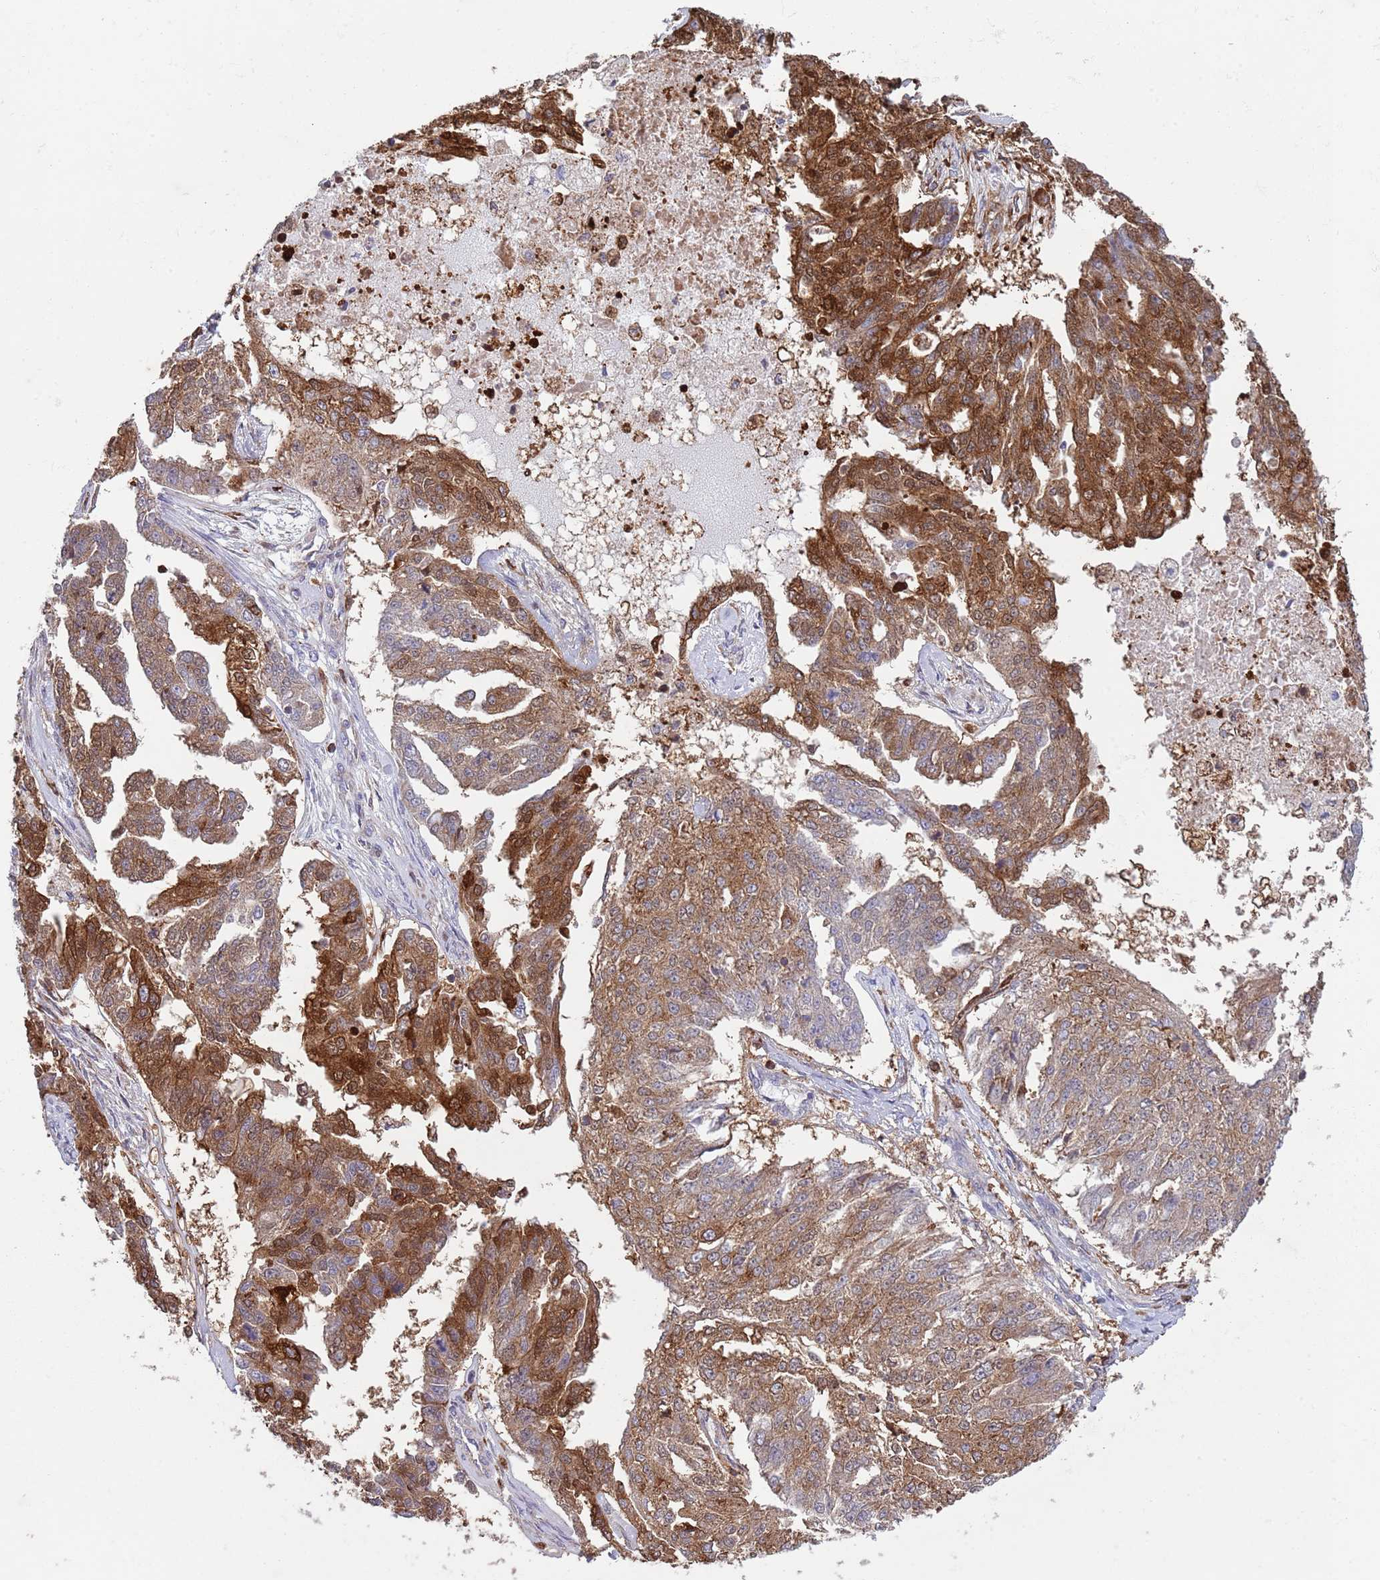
{"staining": {"intensity": "strong", "quantity": "25%-75%", "location": "cytoplasmic/membranous"}, "tissue": "ovarian cancer", "cell_type": "Tumor cells", "image_type": "cancer", "snomed": [{"axis": "morphology", "description": "Cystadenocarcinoma, serous, NOS"}, {"axis": "topography", "description": "Ovary"}], "caption": "About 25%-75% of tumor cells in ovarian cancer (serous cystadenocarcinoma) reveal strong cytoplasmic/membranous protein positivity as visualized by brown immunohistochemical staining.", "gene": "ZMYM5", "patient": {"sex": "female", "age": 58}}